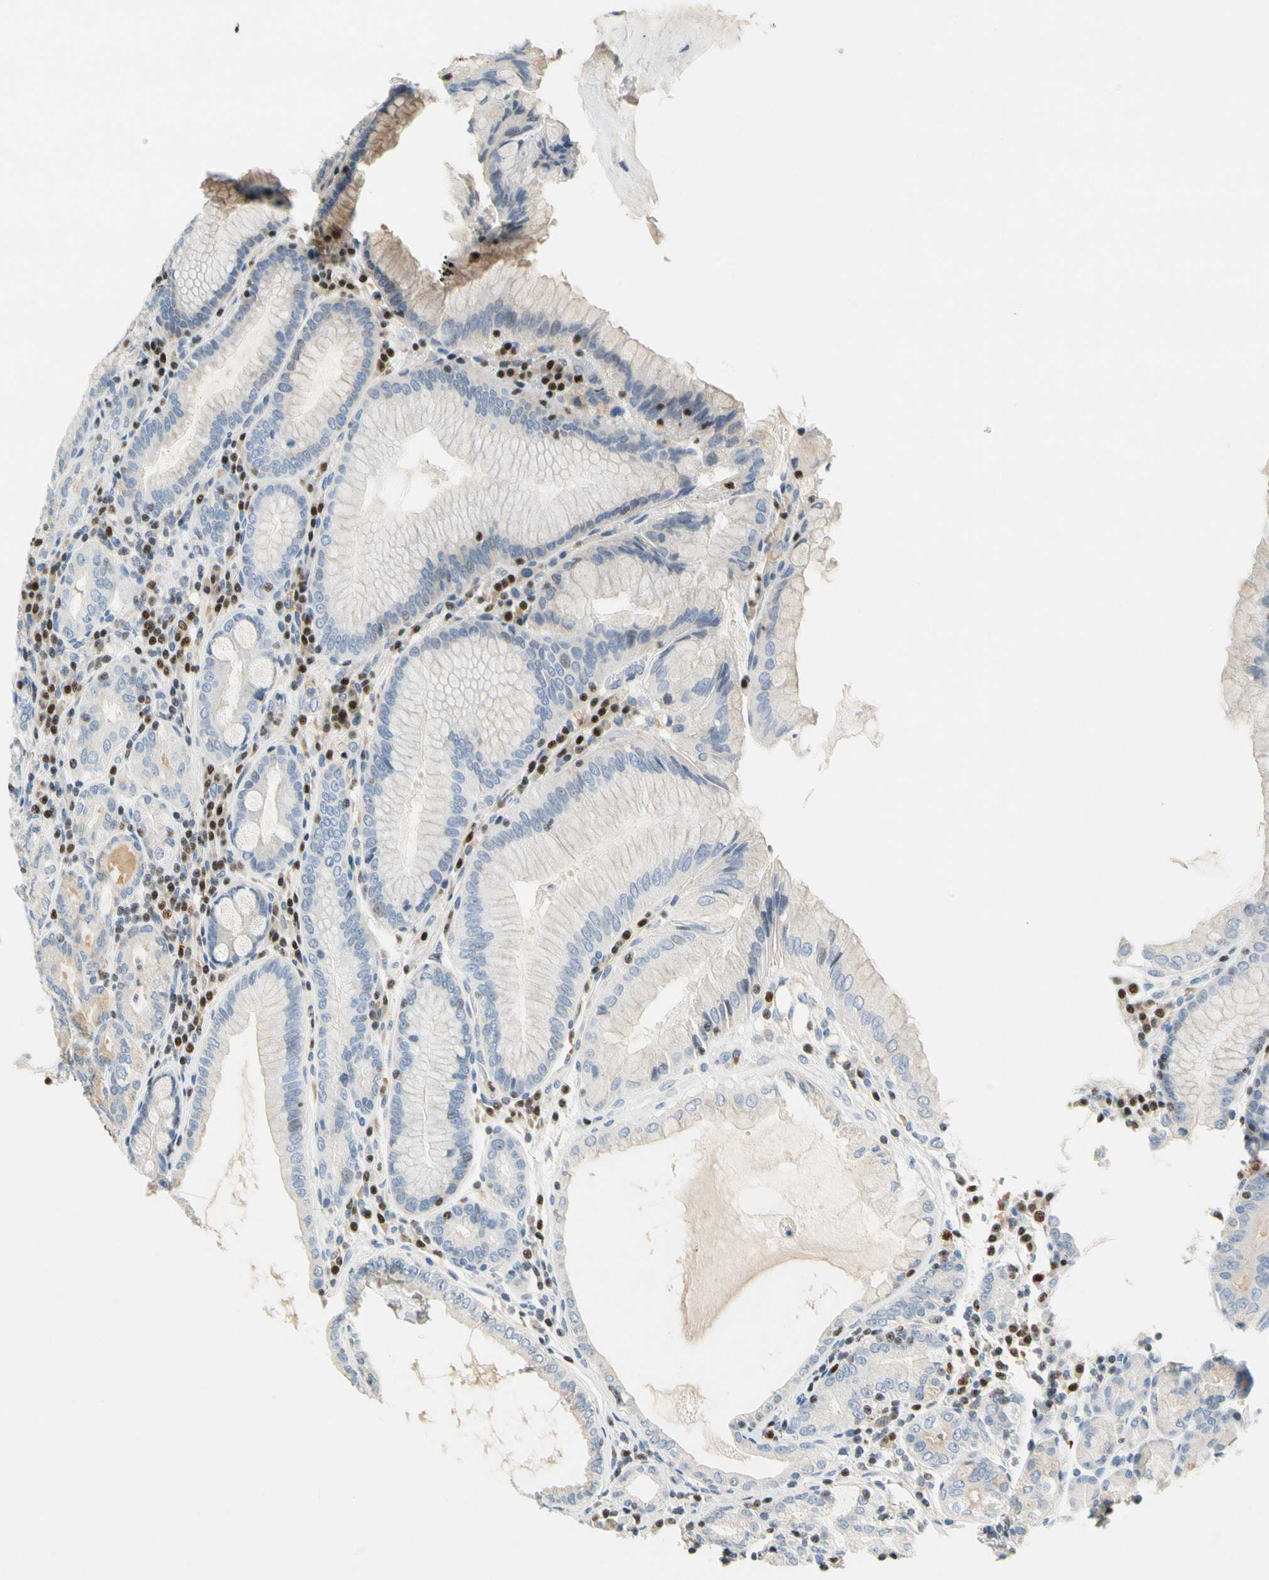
{"staining": {"intensity": "weak", "quantity": "<25%", "location": "cytoplasmic/membranous"}, "tissue": "stomach", "cell_type": "Glandular cells", "image_type": "normal", "snomed": [{"axis": "morphology", "description": "Normal tissue, NOS"}, {"axis": "topography", "description": "Stomach, lower"}], "caption": "IHC image of unremarkable stomach stained for a protein (brown), which shows no expression in glandular cells. Brightfield microscopy of immunohistochemistry (IHC) stained with DAB (brown) and hematoxylin (blue), captured at high magnification.", "gene": "SP140", "patient": {"sex": "female", "age": 76}}